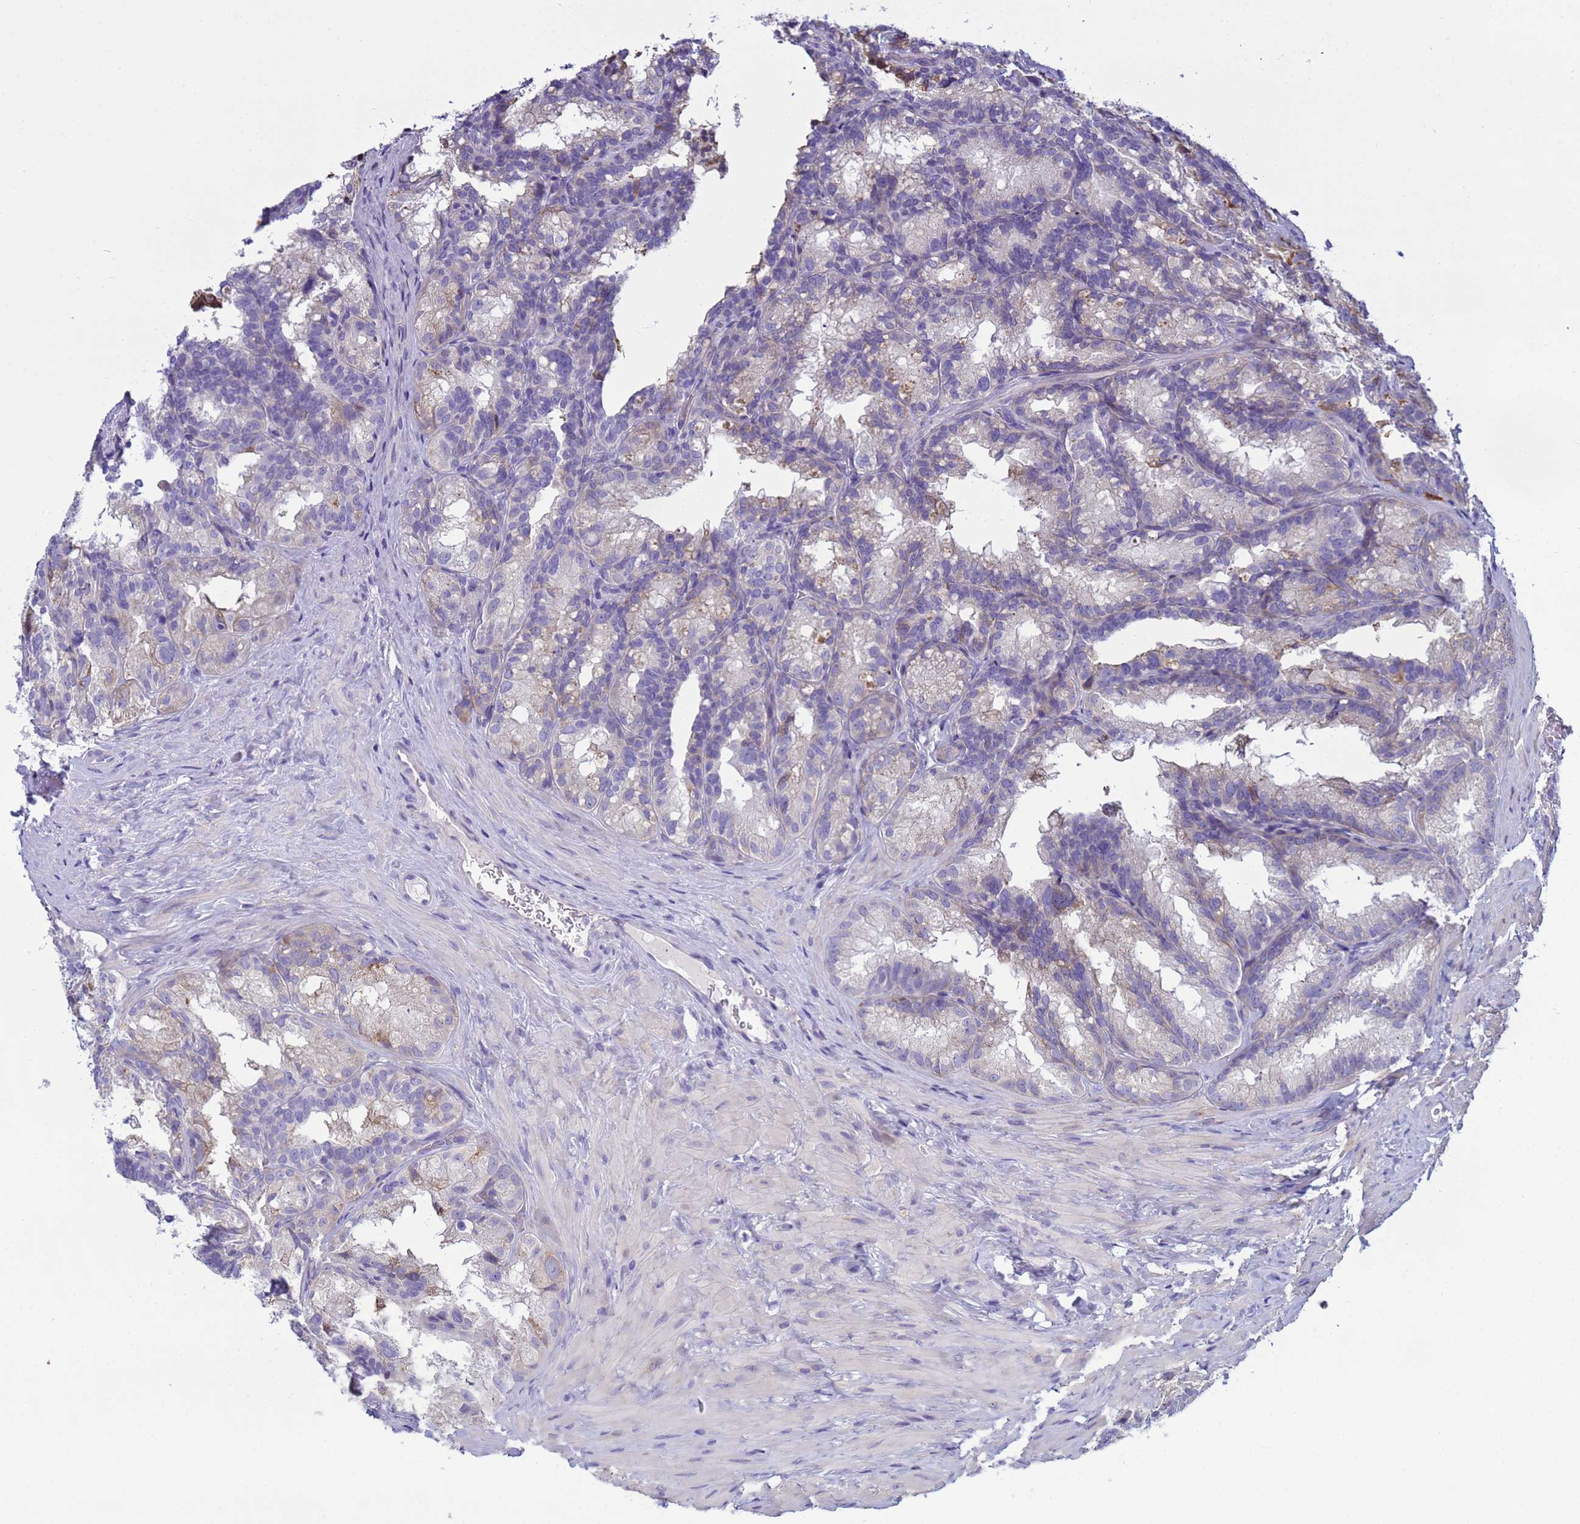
{"staining": {"intensity": "weak", "quantity": "<25%", "location": "cytoplasmic/membranous"}, "tissue": "seminal vesicle", "cell_type": "Glandular cells", "image_type": "normal", "snomed": [{"axis": "morphology", "description": "Normal tissue, NOS"}, {"axis": "topography", "description": "Seminal veicle"}], "caption": "Photomicrograph shows no protein positivity in glandular cells of unremarkable seminal vesicle.", "gene": "TRPC6", "patient": {"sex": "male", "age": 60}}